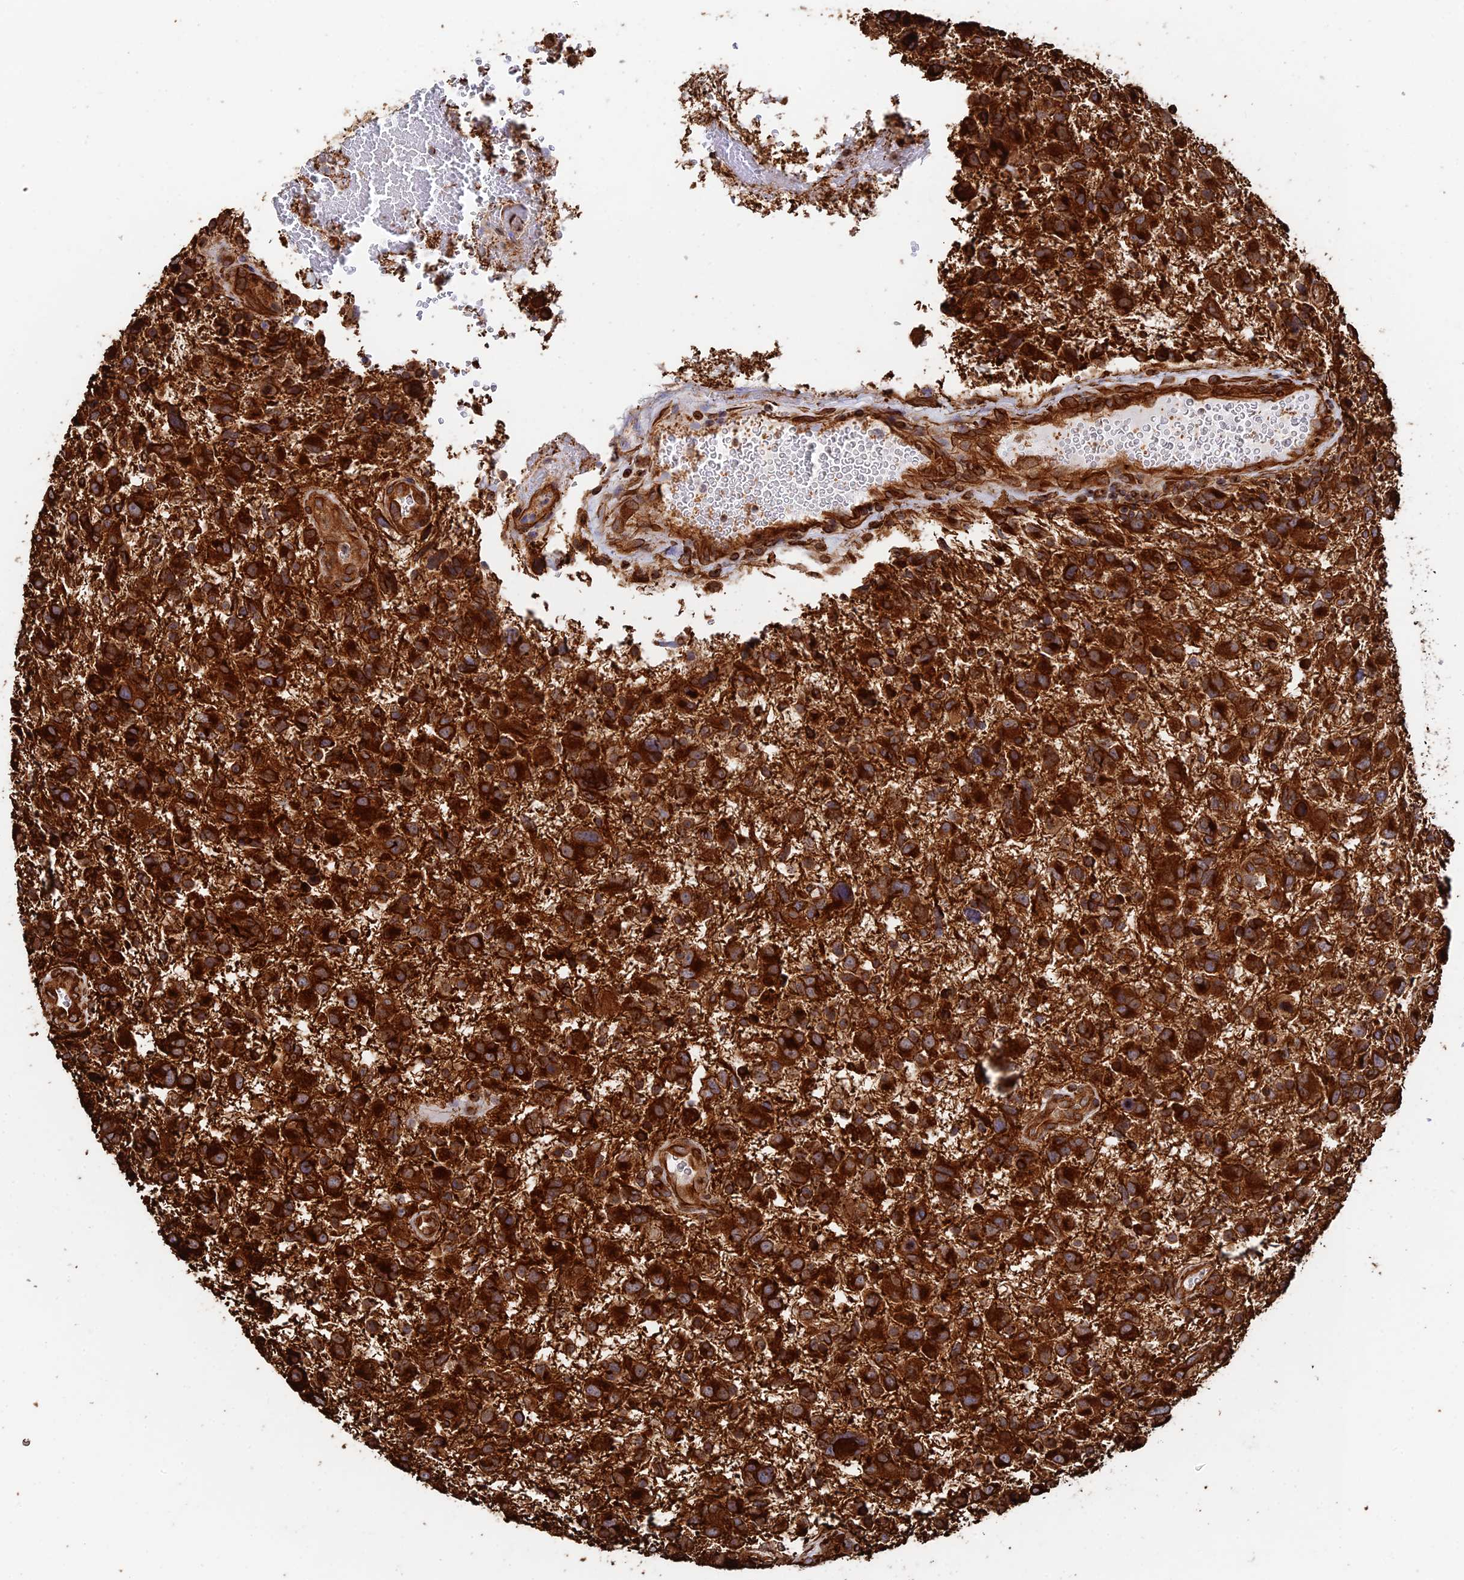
{"staining": {"intensity": "strong", "quantity": ">75%", "location": "cytoplasmic/membranous"}, "tissue": "glioma", "cell_type": "Tumor cells", "image_type": "cancer", "snomed": [{"axis": "morphology", "description": "Glioma, malignant, High grade"}, {"axis": "topography", "description": "Brain"}], "caption": "Immunohistochemical staining of glioma shows strong cytoplasmic/membranous protein positivity in approximately >75% of tumor cells.", "gene": "WBP11", "patient": {"sex": "male", "age": 61}}